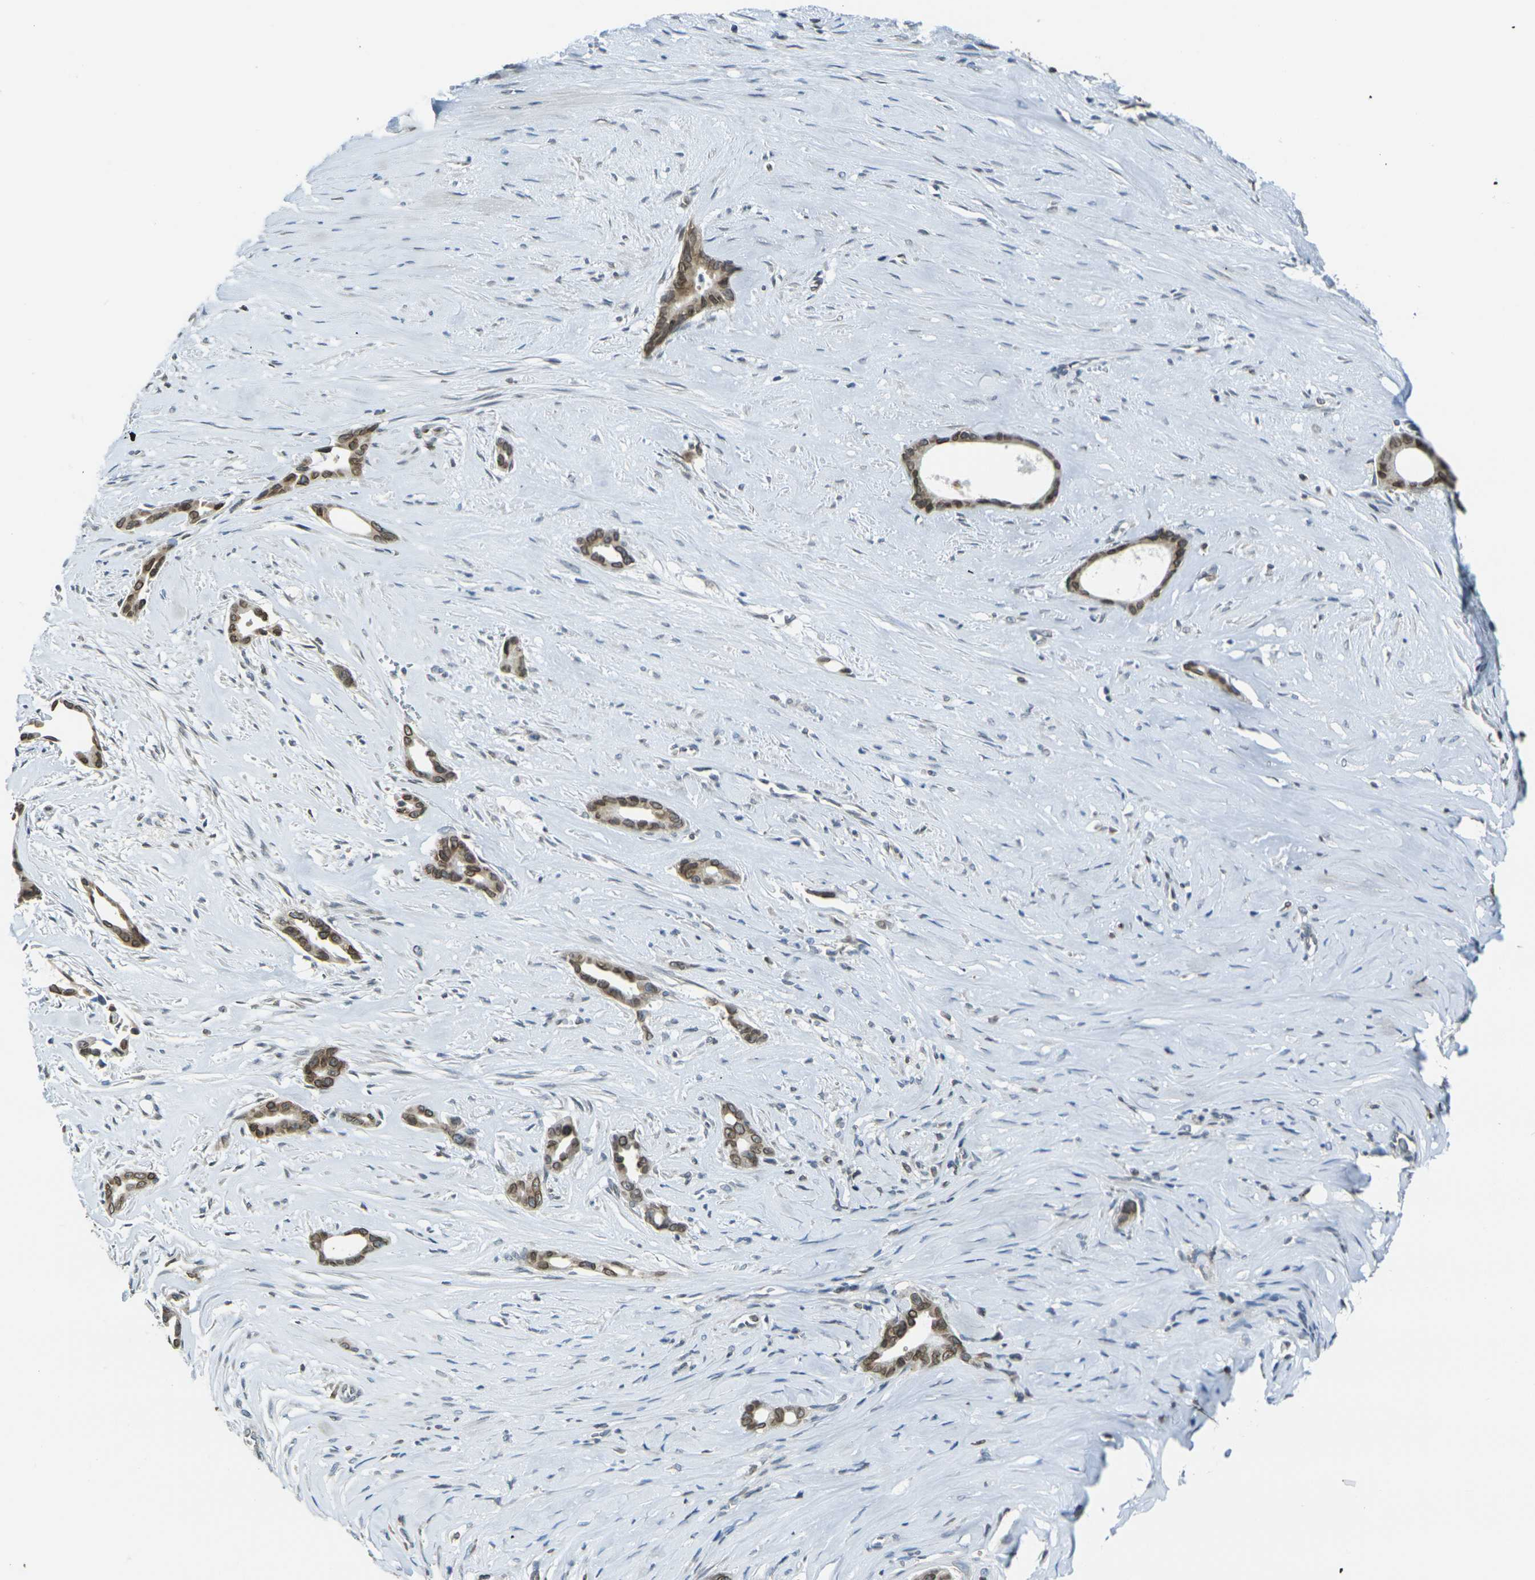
{"staining": {"intensity": "strong", "quantity": ">75%", "location": "cytoplasmic/membranous,nuclear"}, "tissue": "liver cancer", "cell_type": "Tumor cells", "image_type": "cancer", "snomed": [{"axis": "morphology", "description": "Cholangiocarcinoma"}, {"axis": "topography", "description": "Liver"}], "caption": "About >75% of tumor cells in liver cancer demonstrate strong cytoplasmic/membranous and nuclear protein positivity as visualized by brown immunohistochemical staining.", "gene": "BRDT", "patient": {"sex": "female", "age": 55}}